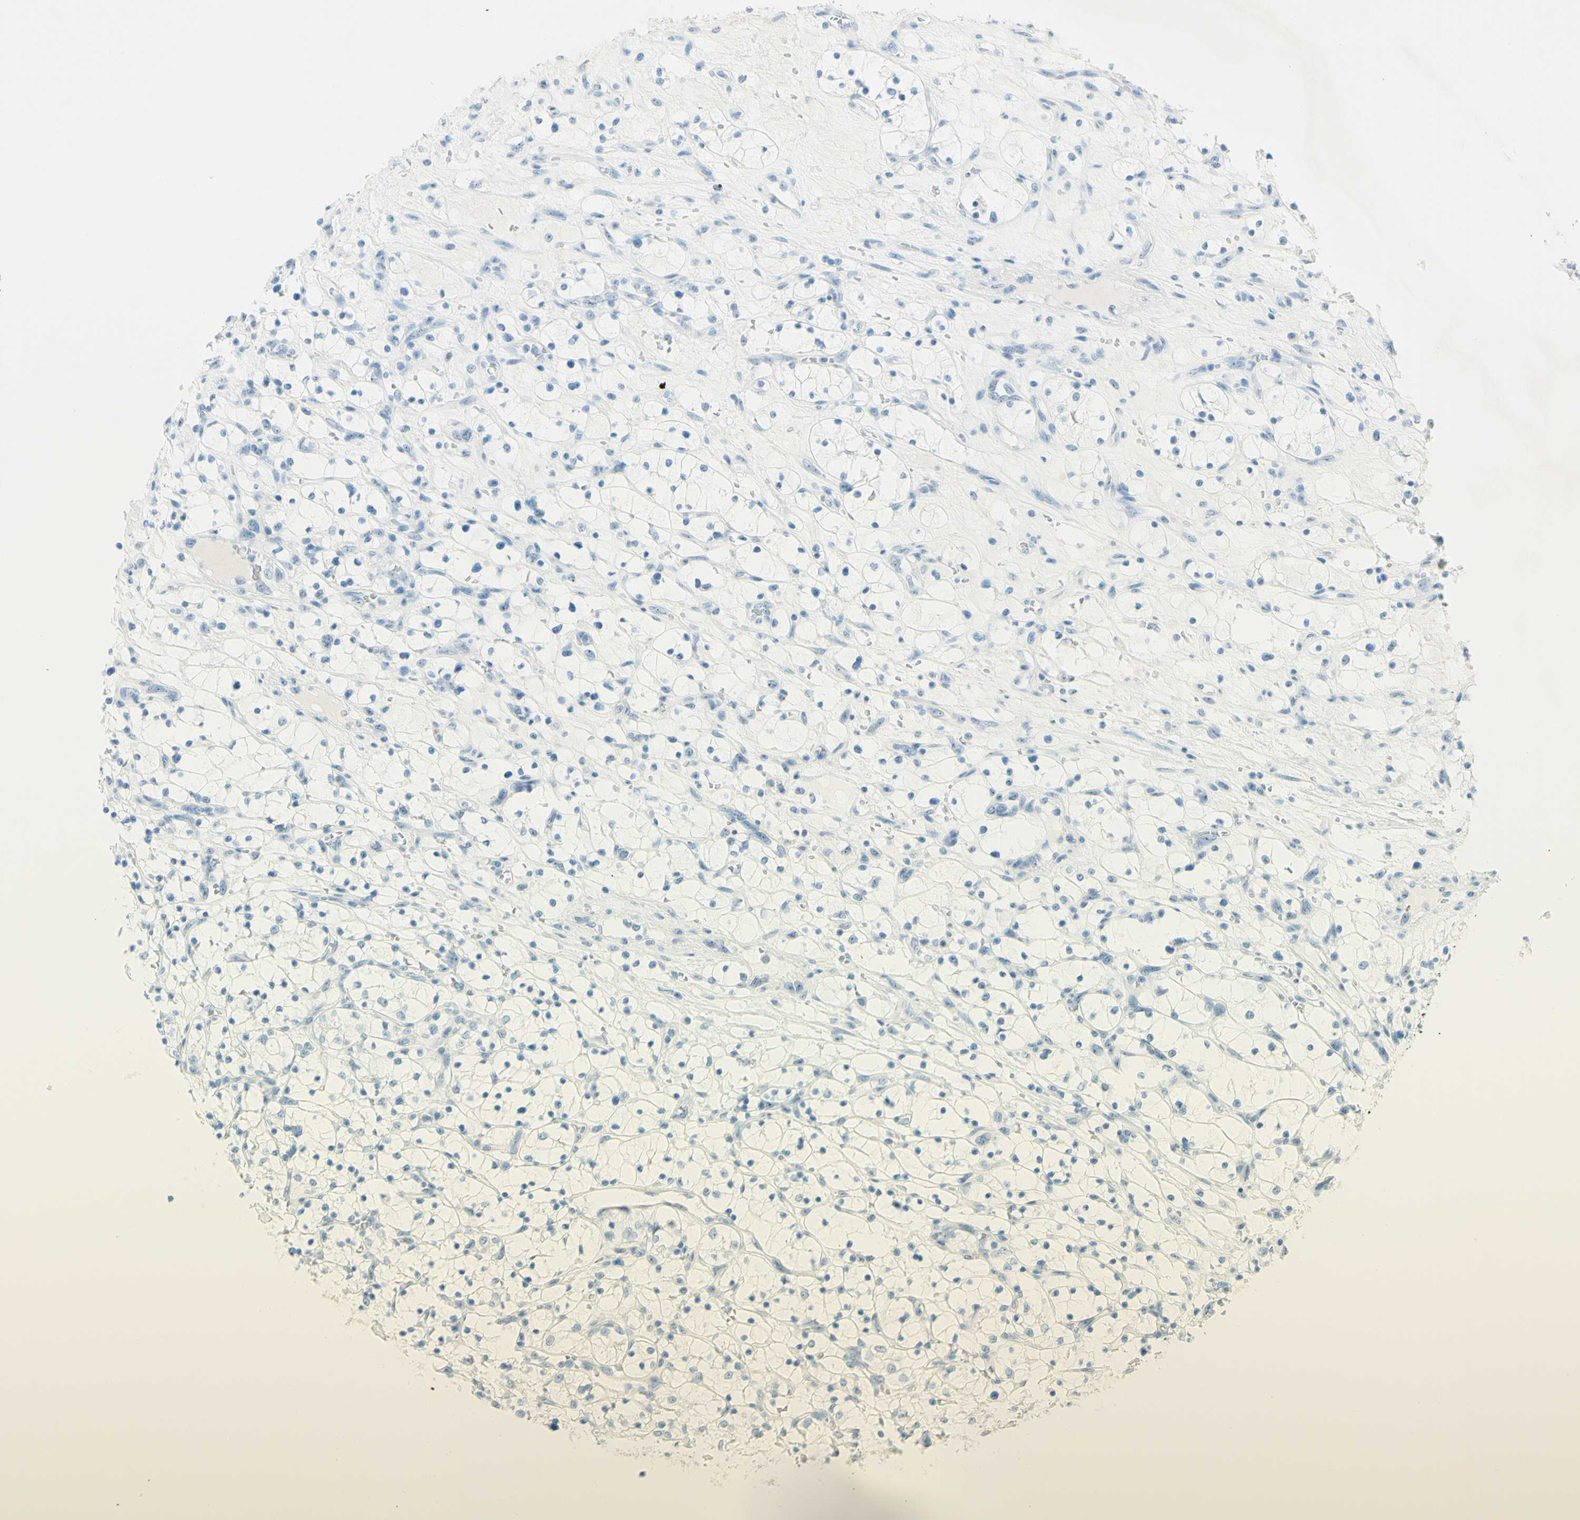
{"staining": {"intensity": "negative", "quantity": "none", "location": "none"}, "tissue": "renal cancer", "cell_type": "Tumor cells", "image_type": "cancer", "snomed": [{"axis": "morphology", "description": "Adenocarcinoma, NOS"}, {"axis": "topography", "description": "Kidney"}], "caption": "A high-resolution histopathology image shows immunohistochemistry (IHC) staining of adenocarcinoma (renal), which exhibits no significant expression in tumor cells.", "gene": "FMR1NB", "patient": {"sex": "female", "age": 69}}